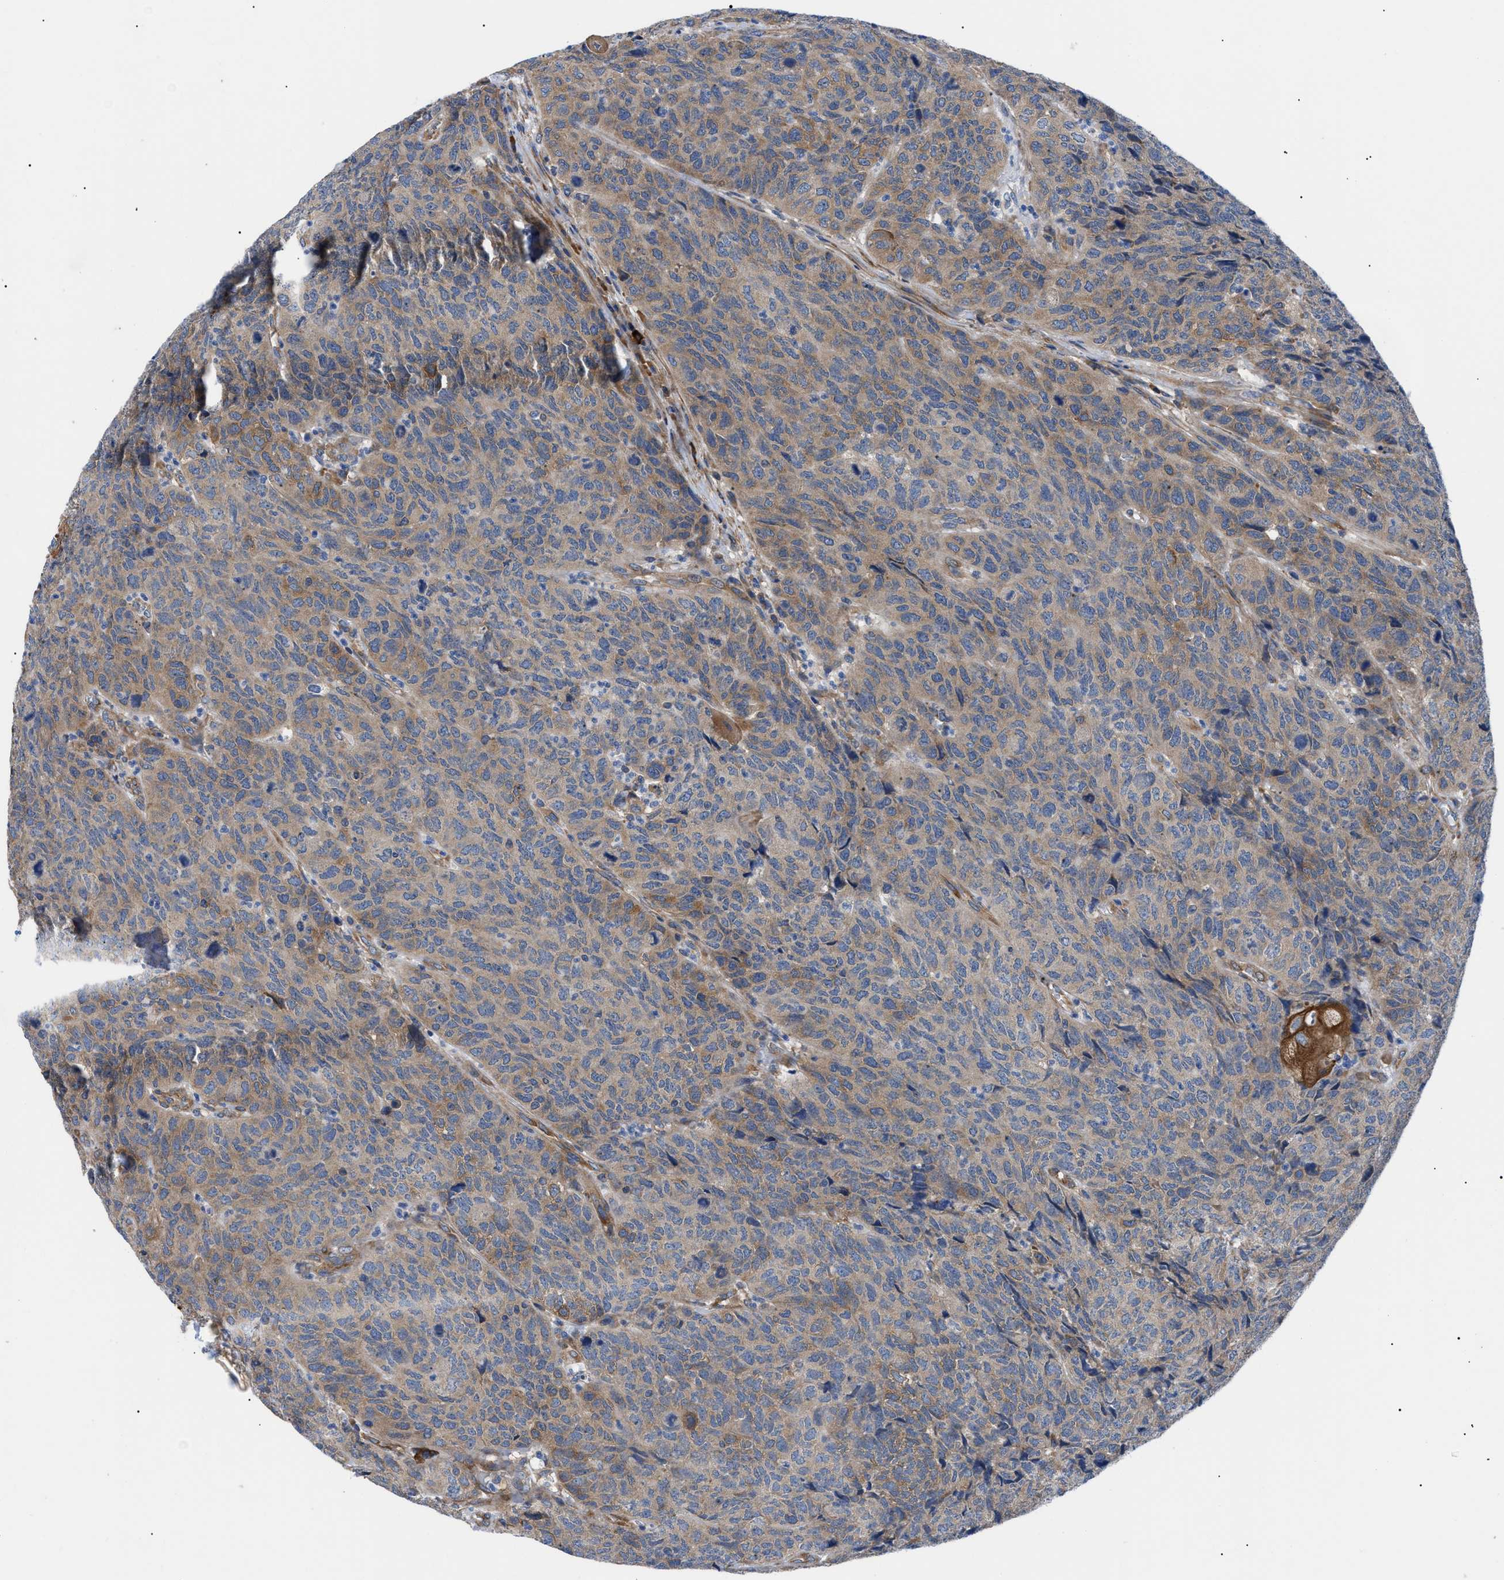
{"staining": {"intensity": "moderate", "quantity": "25%-75%", "location": "cytoplasmic/membranous"}, "tissue": "head and neck cancer", "cell_type": "Tumor cells", "image_type": "cancer", "snomed": [{"axis": "morphology", "description": "Squamous cell carcinoma, NOS"}, {"axis": "topography", "description": "Head-Neck"}], "caption": "An IHC histopathology image of tumor tissue is shown. Protein staining in brown shows moderate cytoplasmic/membranous positivity in head and neck squamous cell carcinoma within tumor cells. The protein is shown in brown color, while the nuclei are stained blue.", "gene": "HSPB8", "patient": {"sex": "male", "age": 66}}